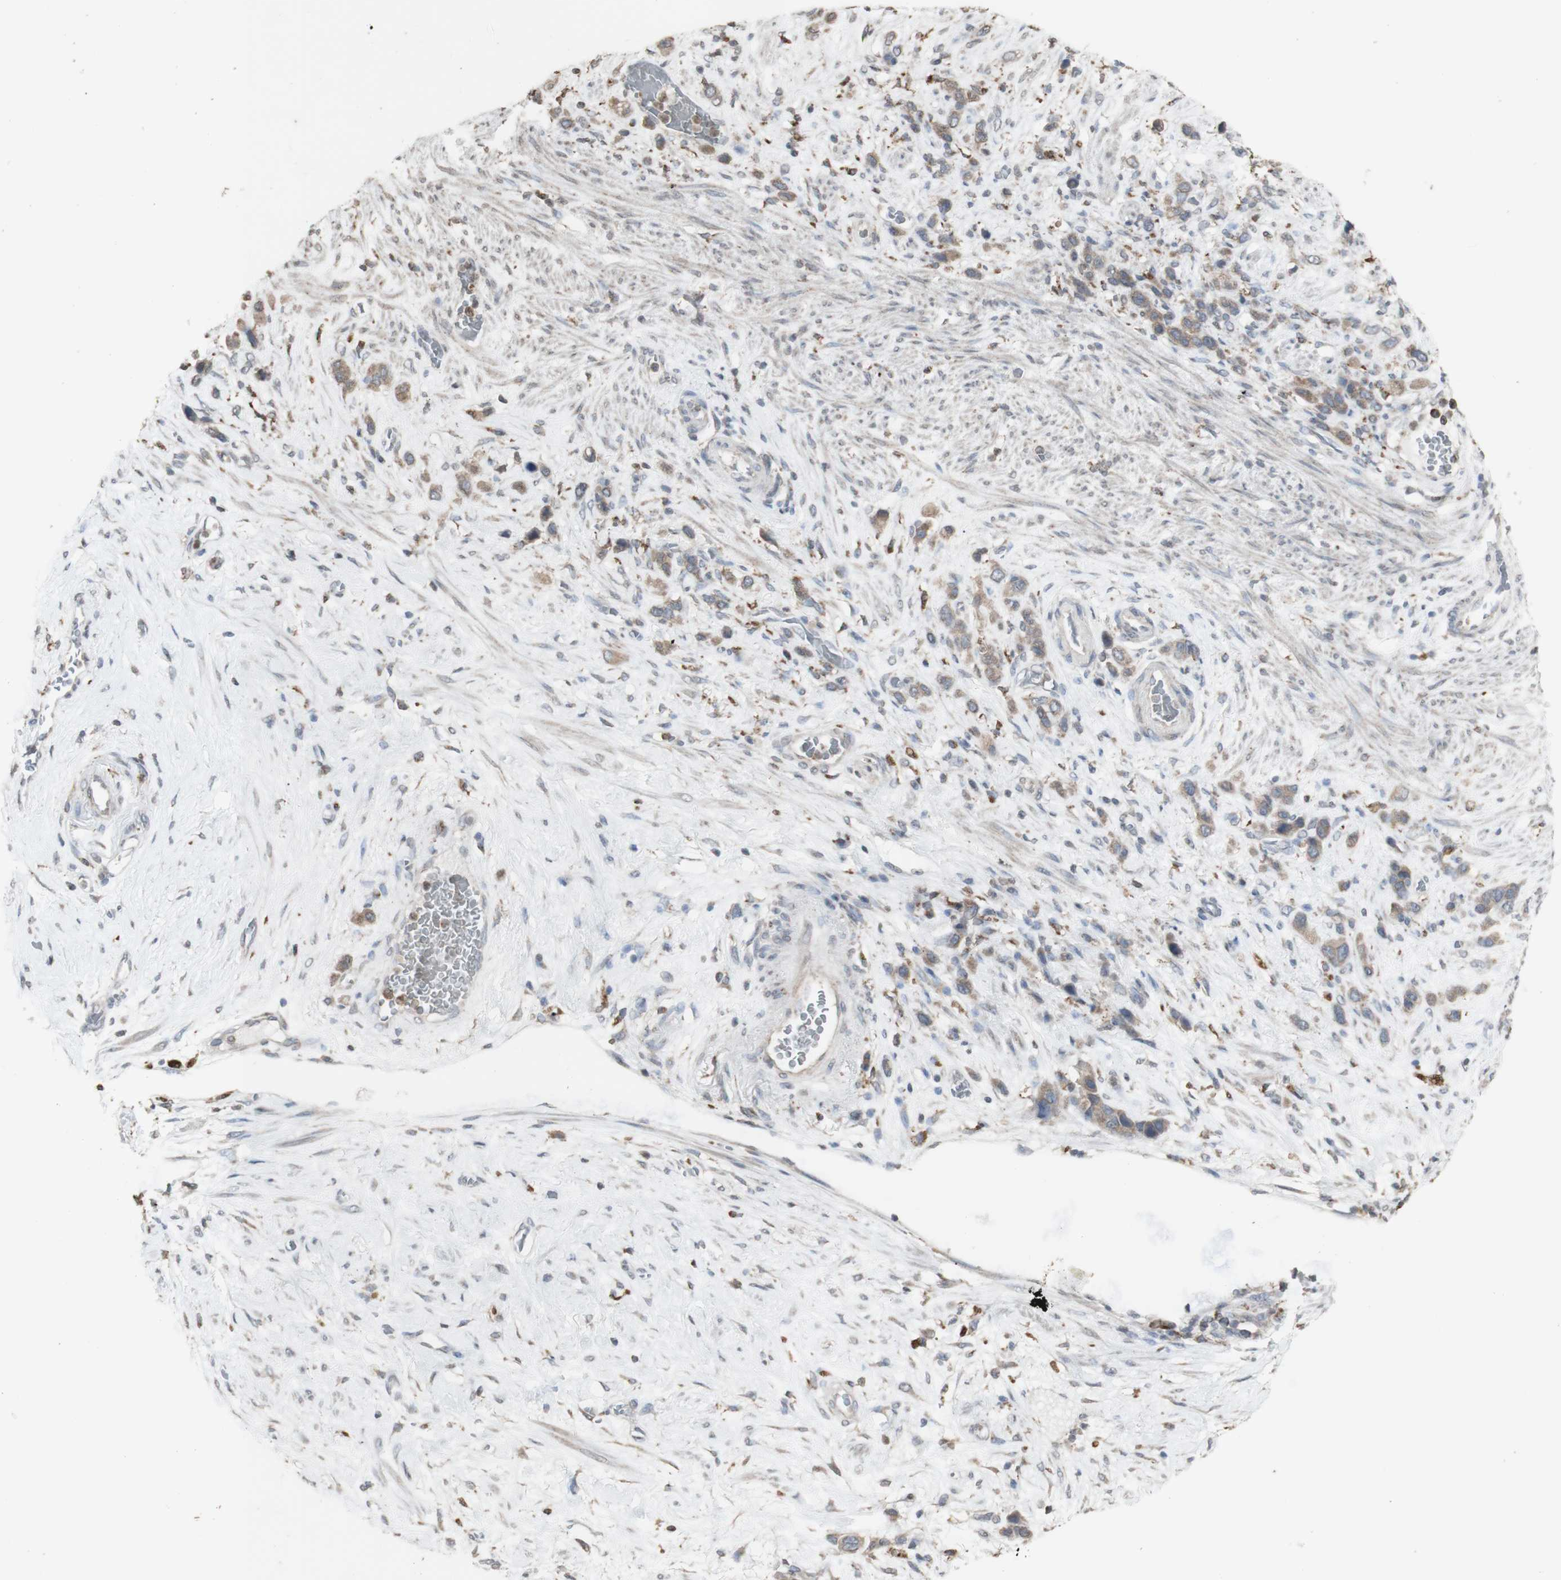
{"staining": {"intensity": "weak", "quantity": ">75%", "location": "cytoplasmic/membranous"}, "tissue": "stomach cancer", "cell_type": "Tumor cells", "image_type": "cancer", "snomed": [{"axis": "morphology", "description": "Adenocarcinoma, NOS"}, {"axis": "morphology", "description": "Adenocarcinoma, High grade"}, {"axis": "topography", "description": "Stomach, upper"}, {"axis": "topography", "description": "Stomach, lower"}], "caption": "Immunohistochemical staining of high-grade adenocarcinoma (stomach) displays weak cytoplasmic/membranous protein positivity in approximately >75% of tumor cells.", "gene": "ATP6V1E1", "patient": {"sex": "female", "age": 65}}